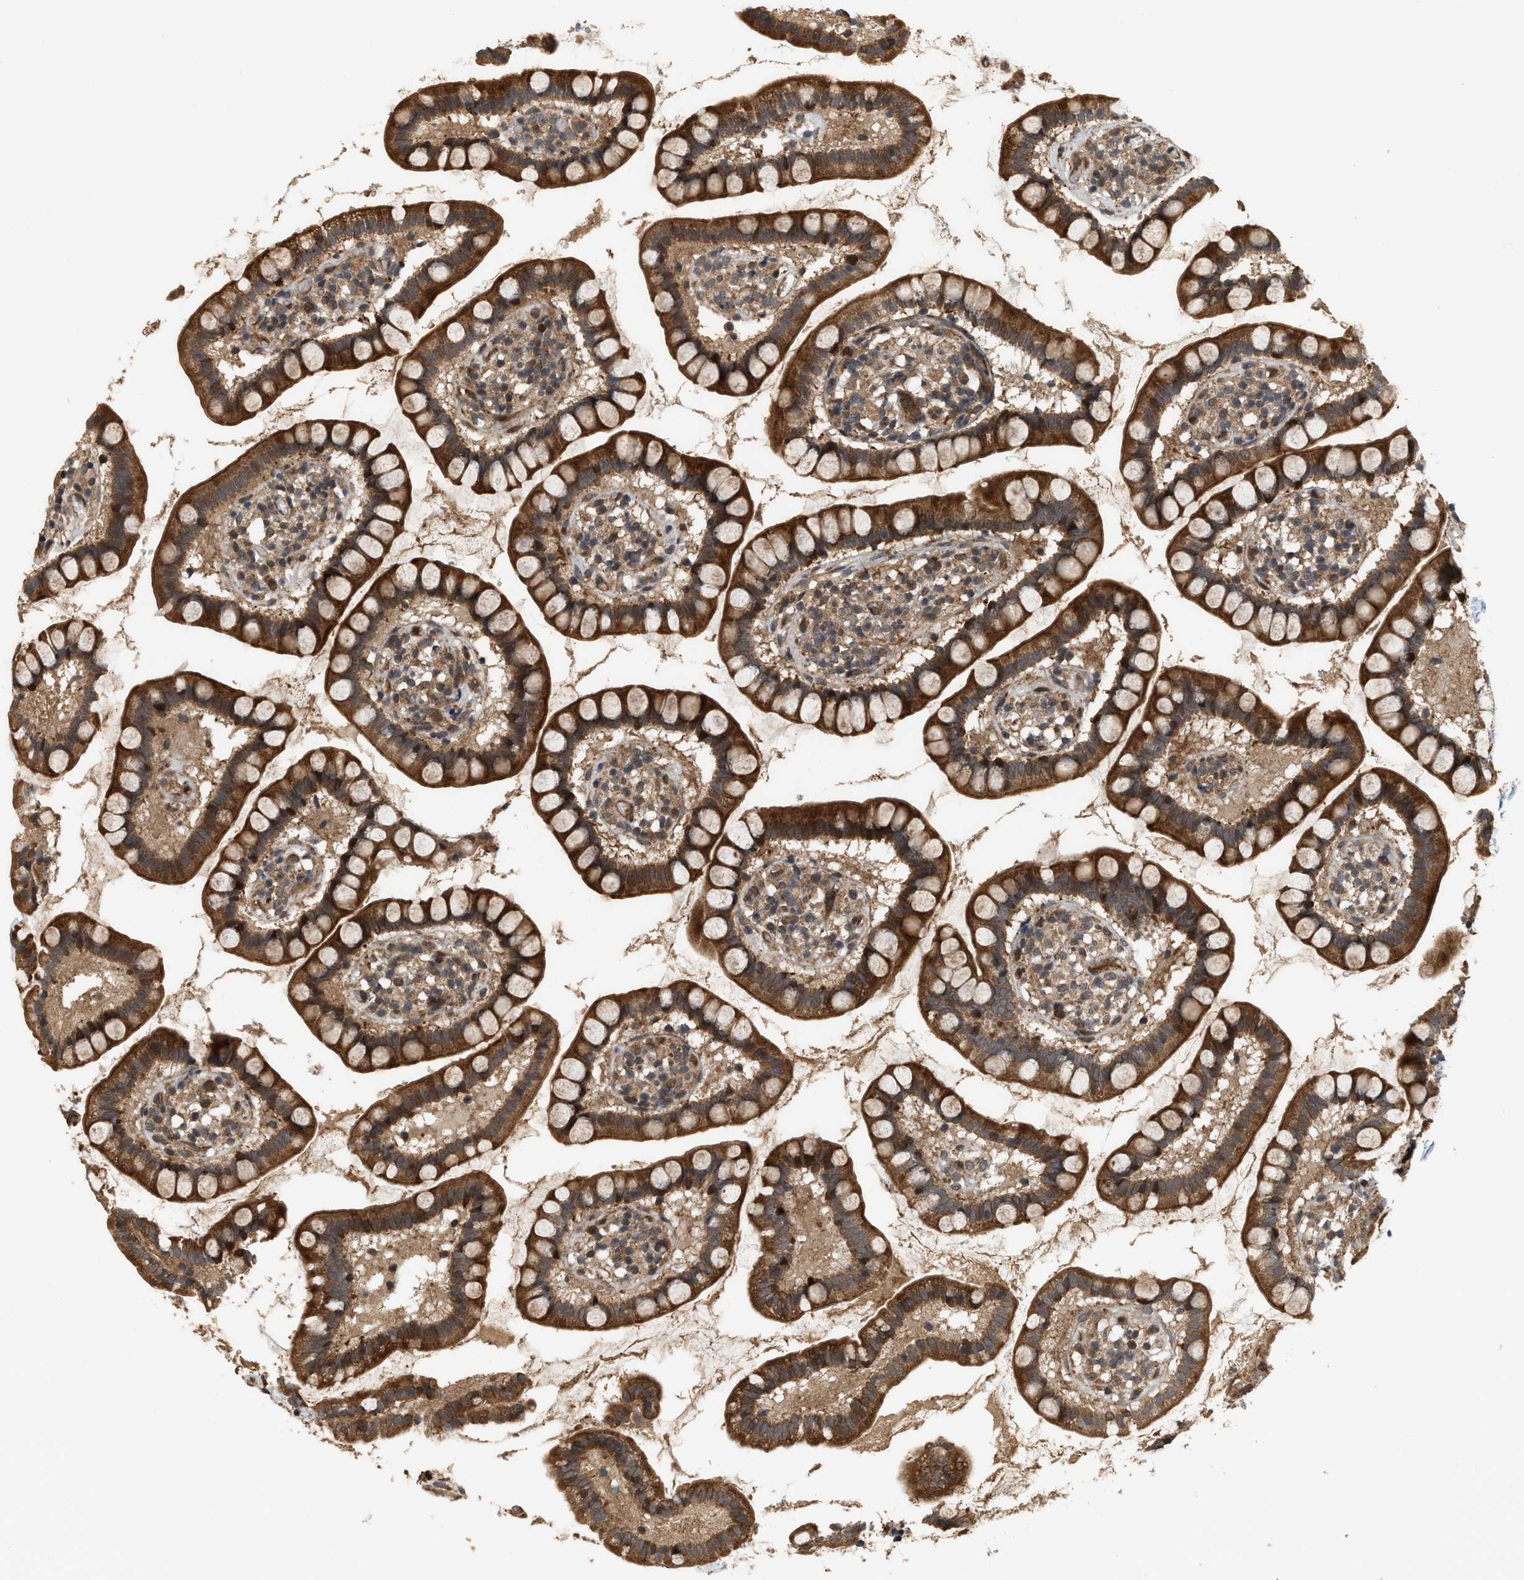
{"staining": {"intensity": "strong", "quantity": ">75%", "location": "cytoplasmic/membranous"}, "tissue": "small intestine", "cell_type": "Glandular cells", "image_type": "normal", "snomed": [{"axis": "morphology", "description": "Normal tissue, NOS"}, {"axis": "topography", "description": "Small intestine"}], "caption": "High-power microscopy captured an immunohistochemistry (IHC) photomicrograph of unremarkable small intestine, revealing strong cytoplasmic/membranous staining in about >75% of glandular cells. (Stains: DAB (3,3'-diaminobenzidine) in brown, nuclei in blue, Microscopy: brightfield microscopy at high magnification).", "gene": "ELP2", "patient": {"sex": "female", "age": 84}}